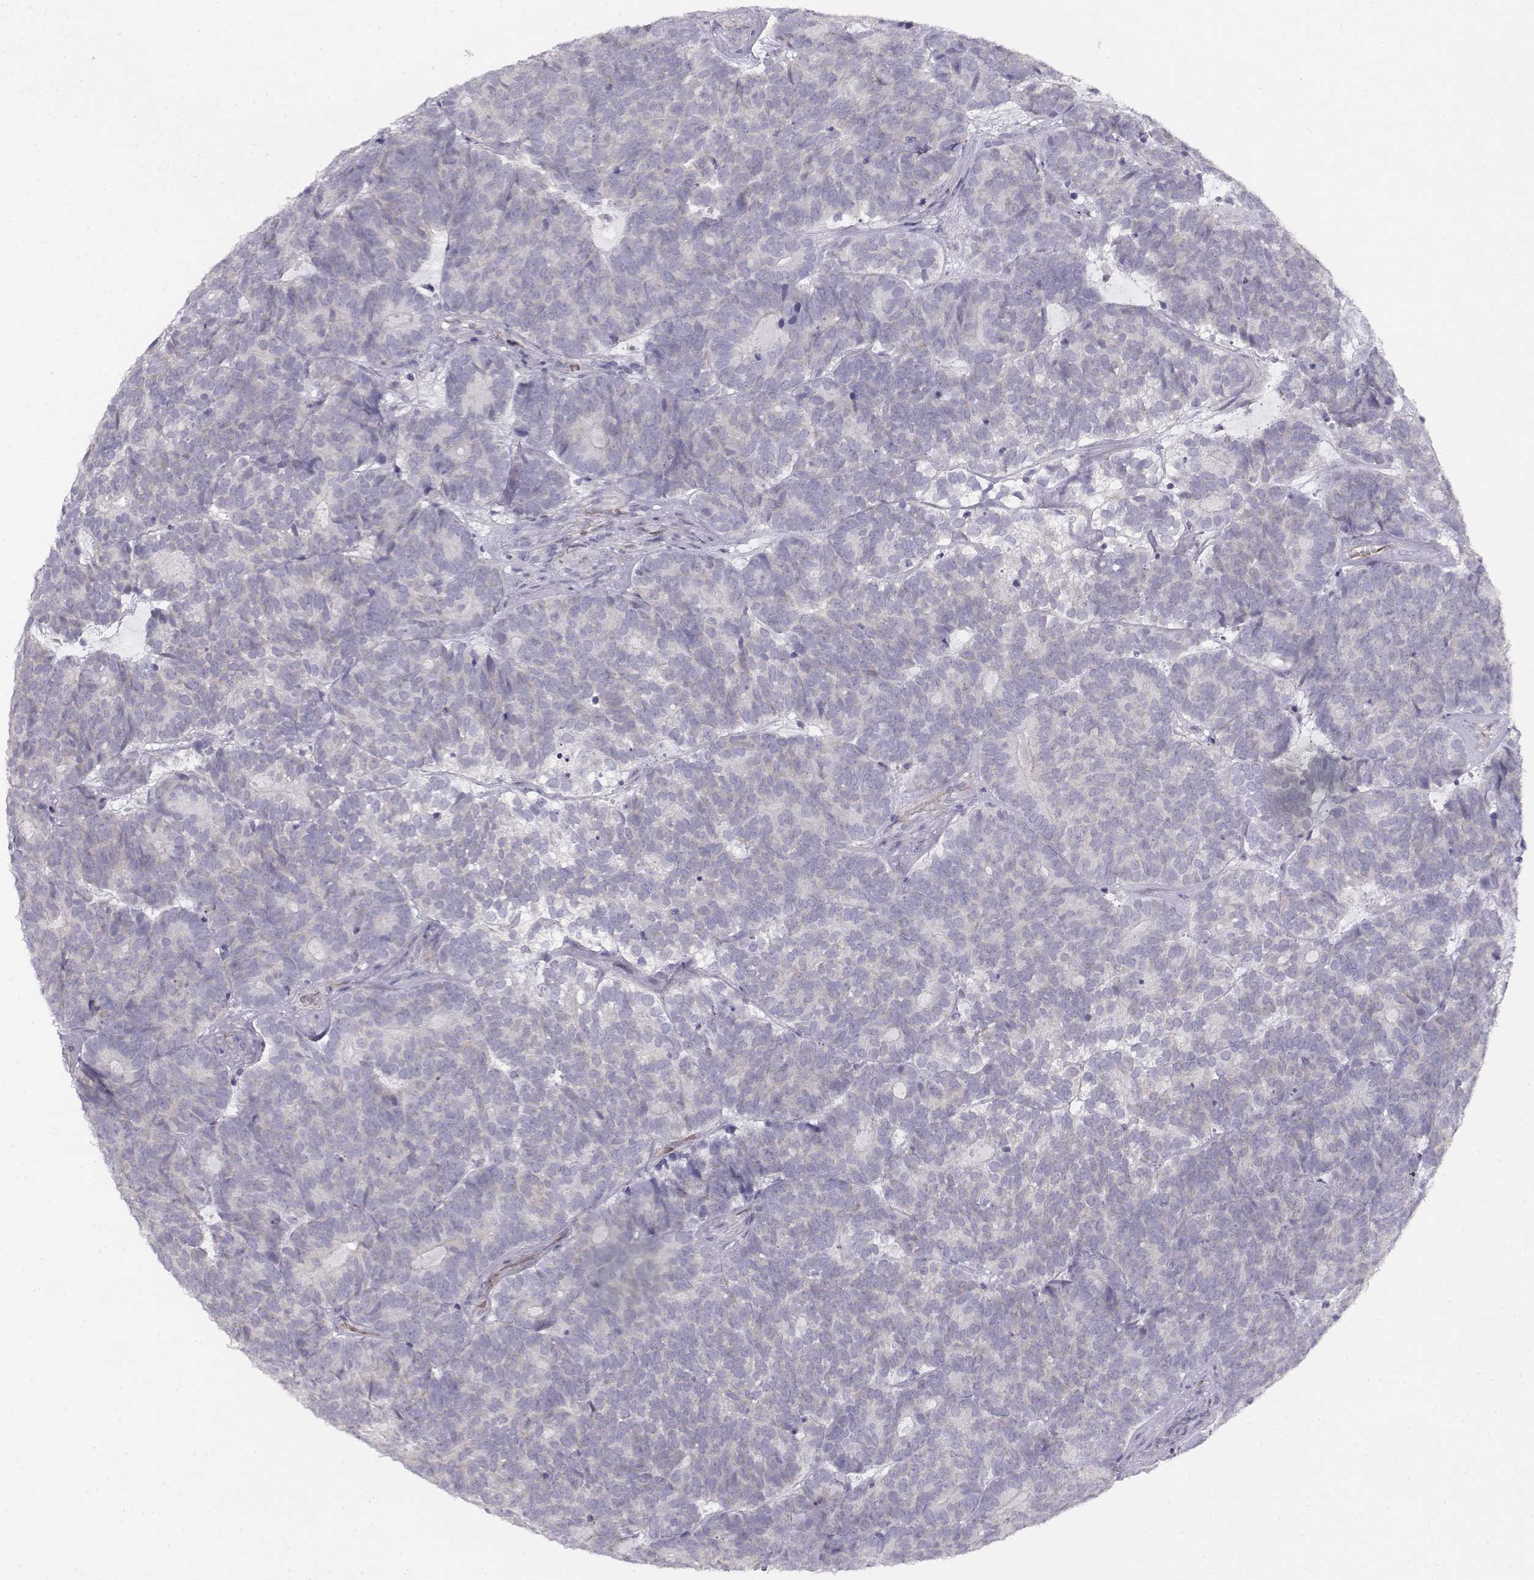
{"staining": {"intensity": "negative", "quantity": "none", "location": "none"}, "tissue": "head and neck cancer", "cell_type": "Tumor cells", "image_type": "cancer", "snomed": [{"axis": "morphology", "description": "Adenocarcinoma, NOS"}, {"axis": "topography", "description": "Head-Neck"}], "caption": "An image of human head and neck adenocarcinoma is negative for staining in tumor cells. Nuclei are stained in blue.", "gene": "MYO1A", "patient": {"sex": "female", "age": 81}}